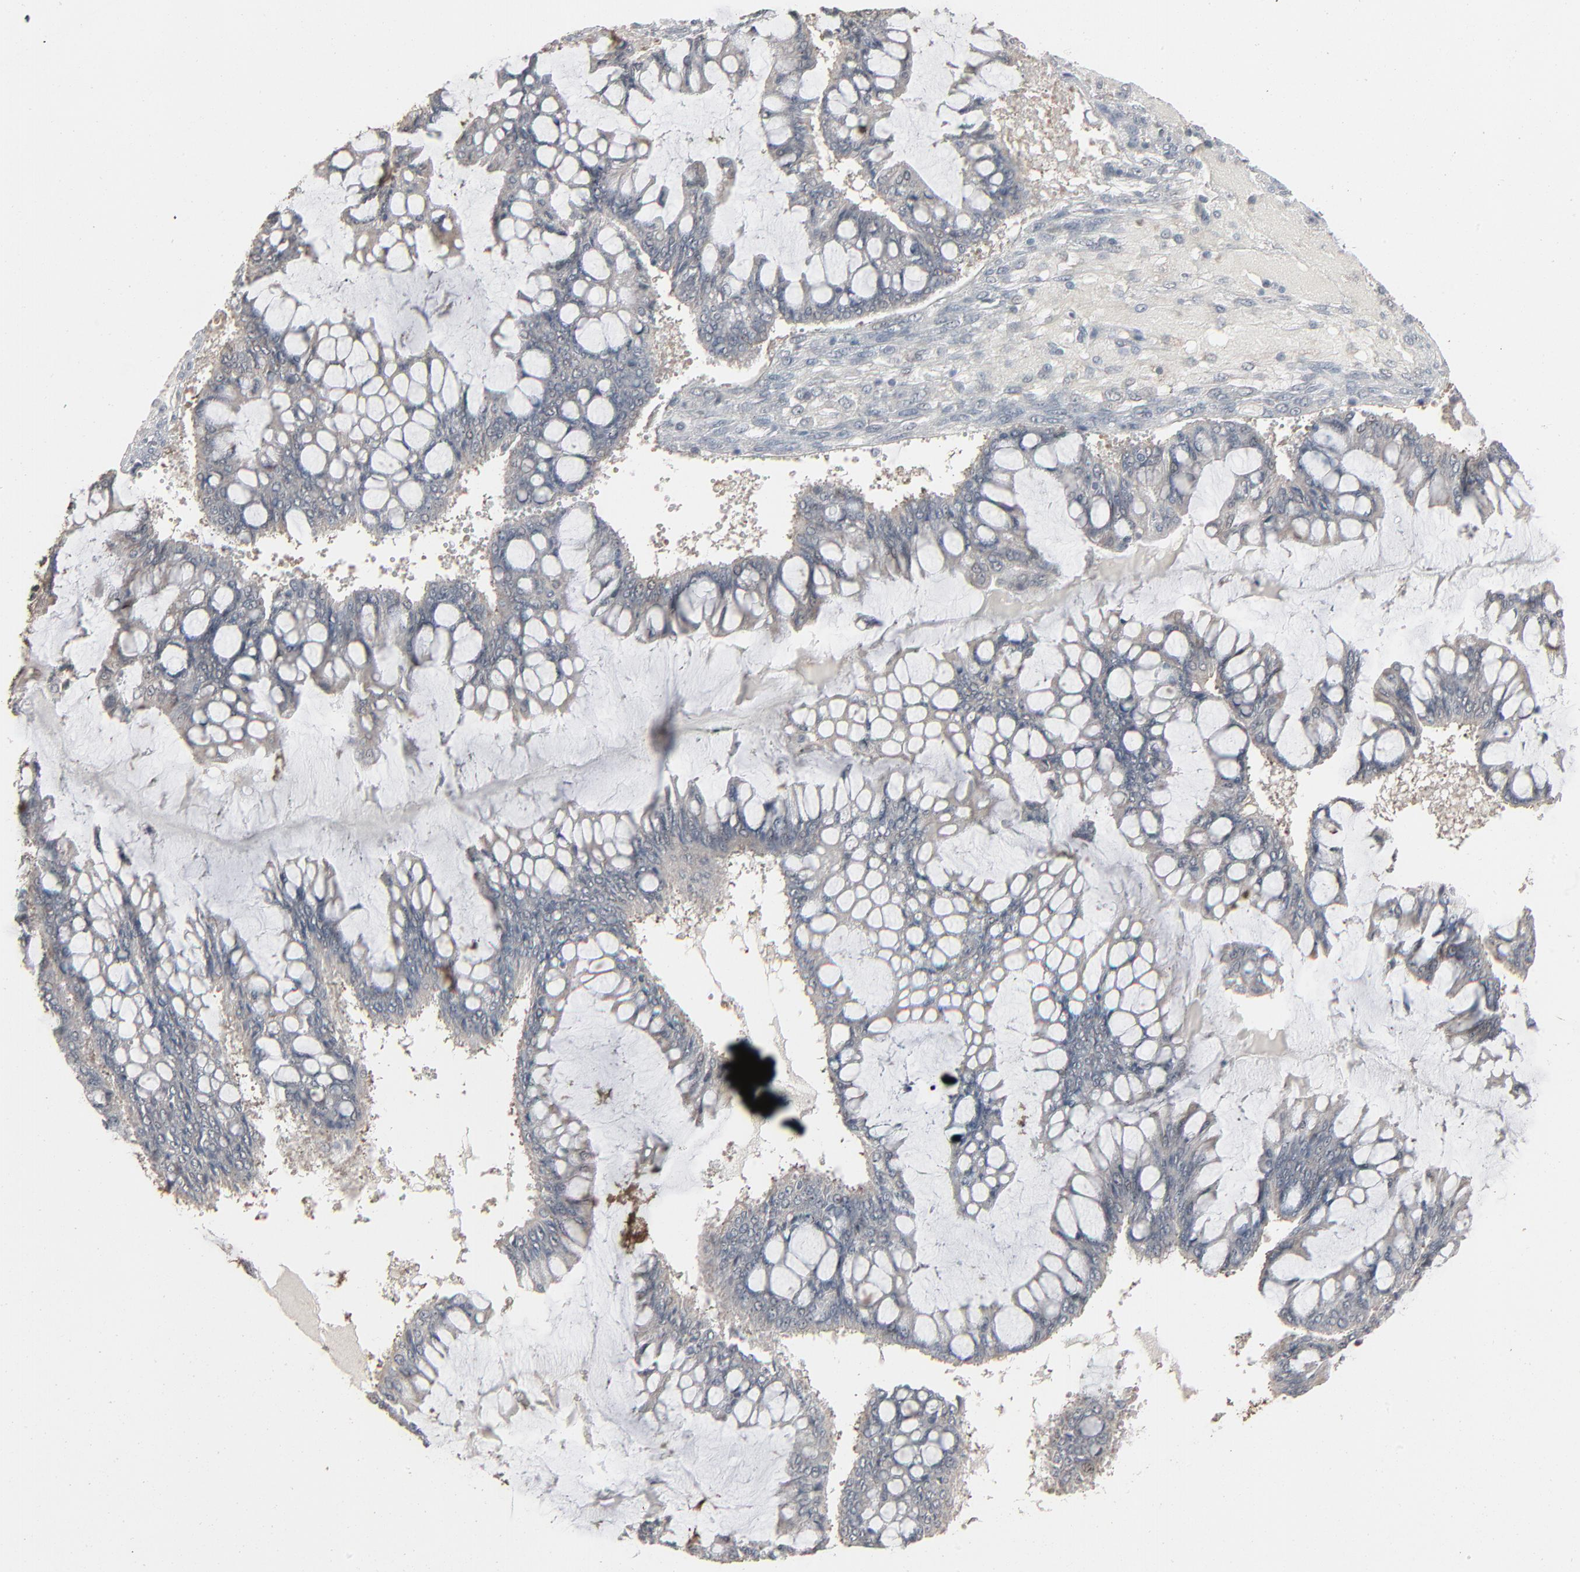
{"staining": {"intensity": "weak", "quantity": ">75%", "location": "cytoplasmic/membranous"}, "tissue": "ovarian cancer", "cell_type": "Tumor cells", "image_type": "cancer", "snomed": [{"axis": "morphology", "description": "Cystadenocarcinoma, mucinous, NOS"}, {"axis": "topography", "description": "Ovary"}], "caption": "The photomicrograph shows staining of mucinous cystadenocarcinoma (ovarian), revealing weak cytoplasmic/membranous protein expression (brown color) within tumor cells.", "gene": "DOCK8", "patient": {"sex": "female", "age": 73}}